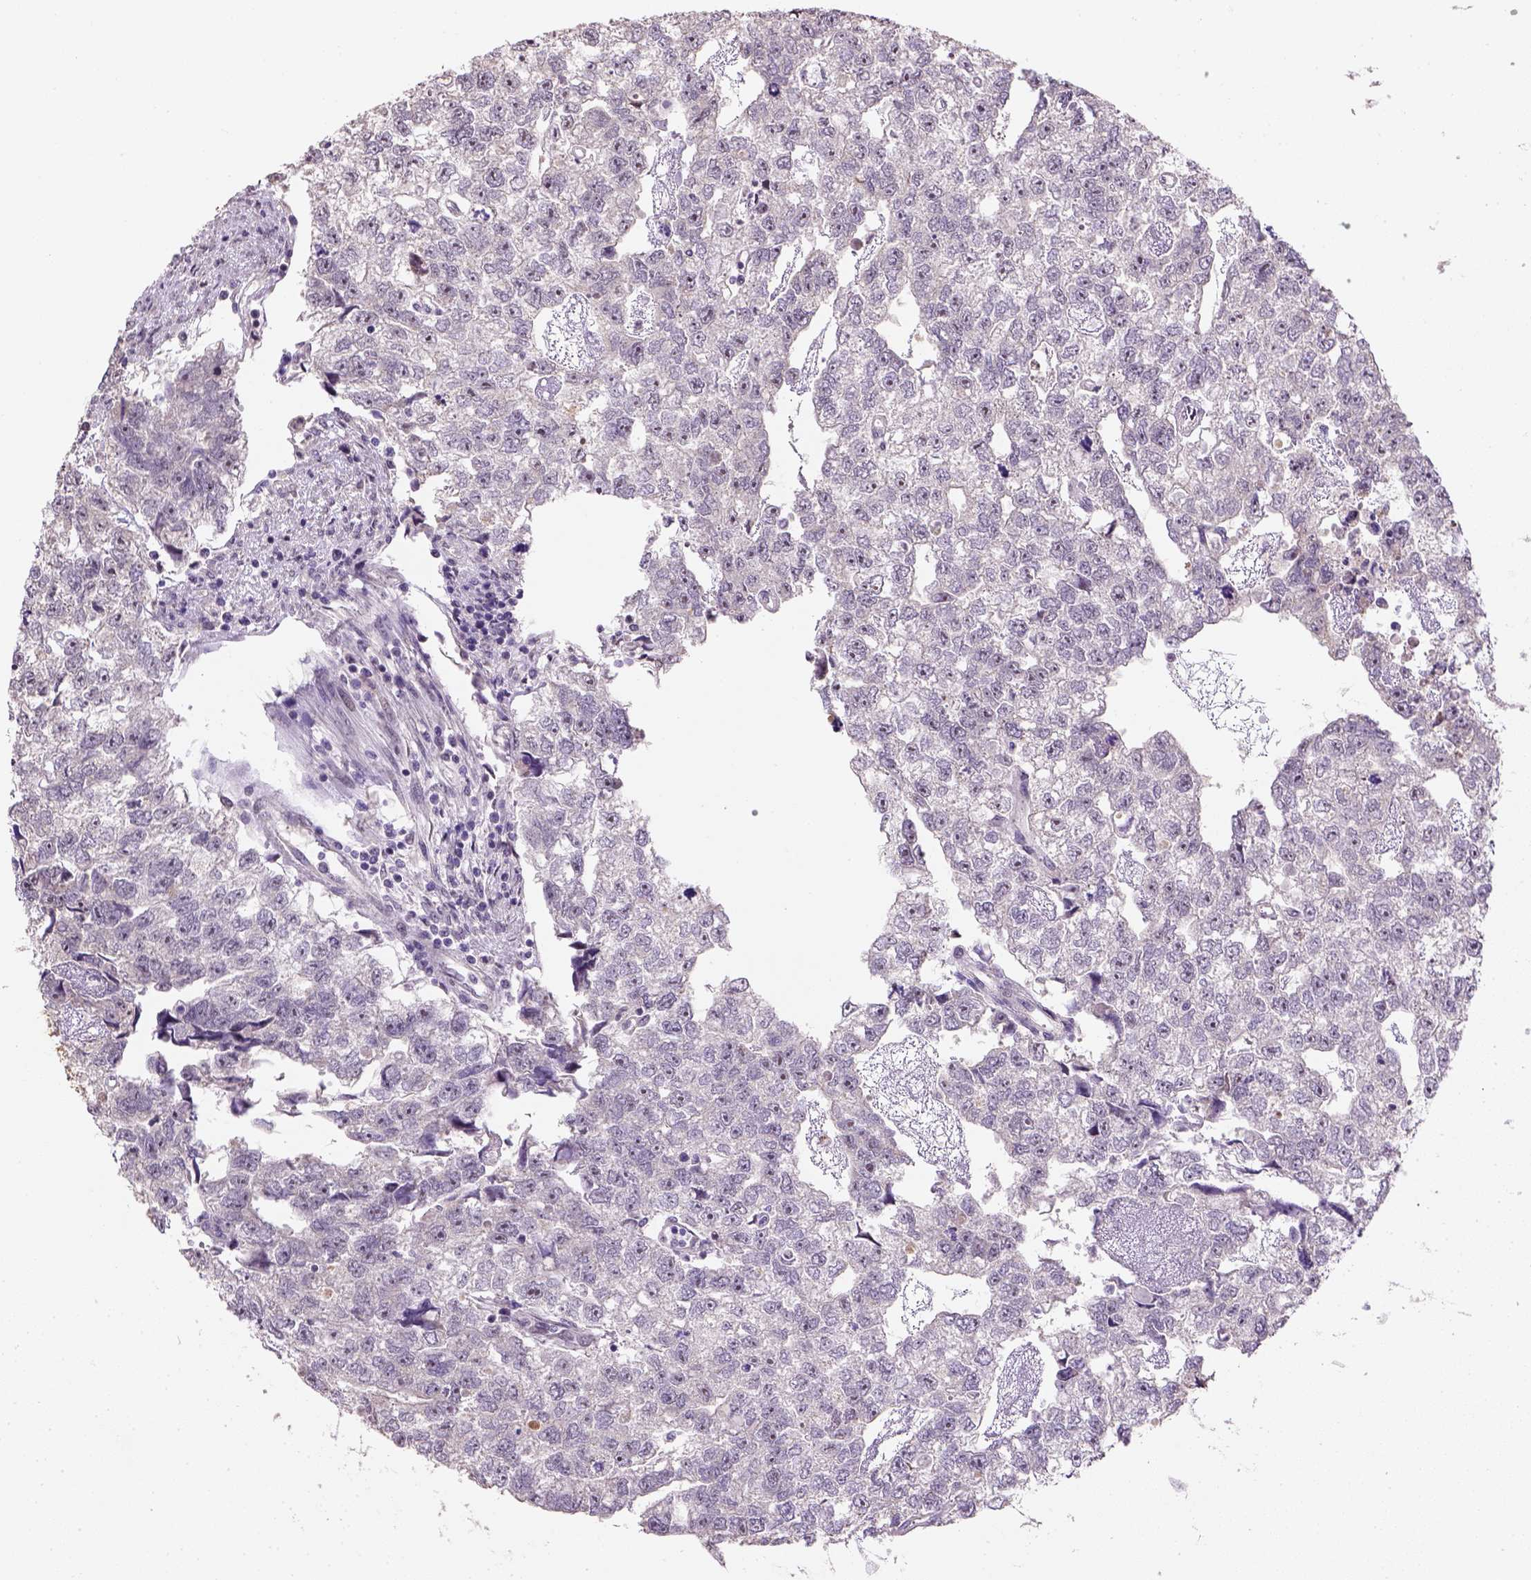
{"staining": {"intensity": "negative", "quantity": "none", "location": "none"}, "tissue": "testis cancer", "cell_type": "Tumor cells", "image_type": "cancer", "snomed": [{"axis": "morphology", "description": "Carcinoma, Embryonal, NOS"}, {"axis": "morphology", "description": "Teratoma, malignant, NOS"}, {"axis": "topography", "description": "Testis"}], "caption": "Immunohistochemistry (IHC) micrograph of human testis cancer (malignant teratoma) stained for a protein (brown), which shows no expression in tumor cells.", "gene": "DDX50", "patient": {"sex": "male", "age": 44}}